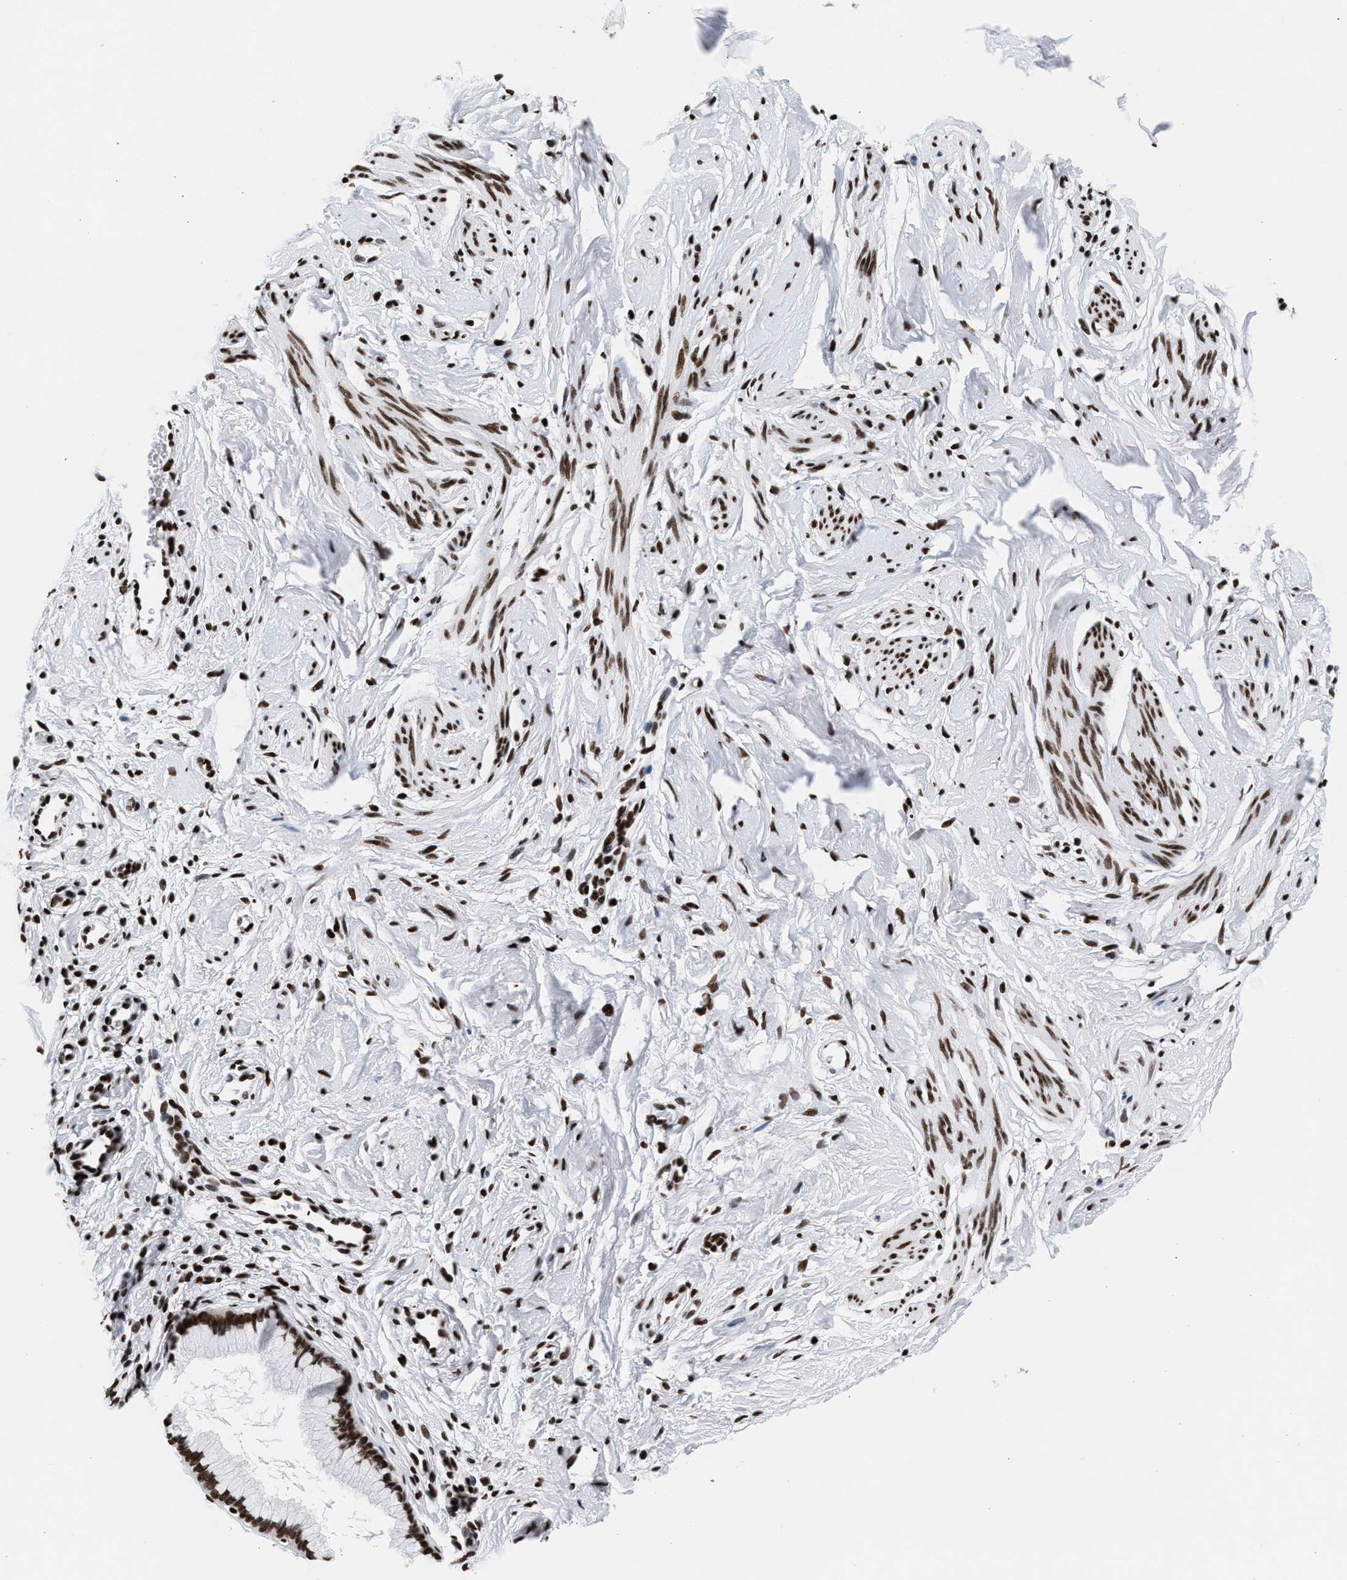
{"staining": {"intensity": "strong", "quantity": ">75%", "location": "nuclear"}, "tissue": "cervix", "cell_type": "Glandular cells", "image_type": "normal", "snomed": [{"axis": "morphology", "description": "Normal tissue, NOS"}, {"axis": "topography", "description": "Cervix"}], "caption": "This is a histology image of IHC staining of normal cervix, which shows strong positivity in the nuclear of glandular cells.", "gene": "RAD21", "patient": {"sex": "female", "age": 65}}